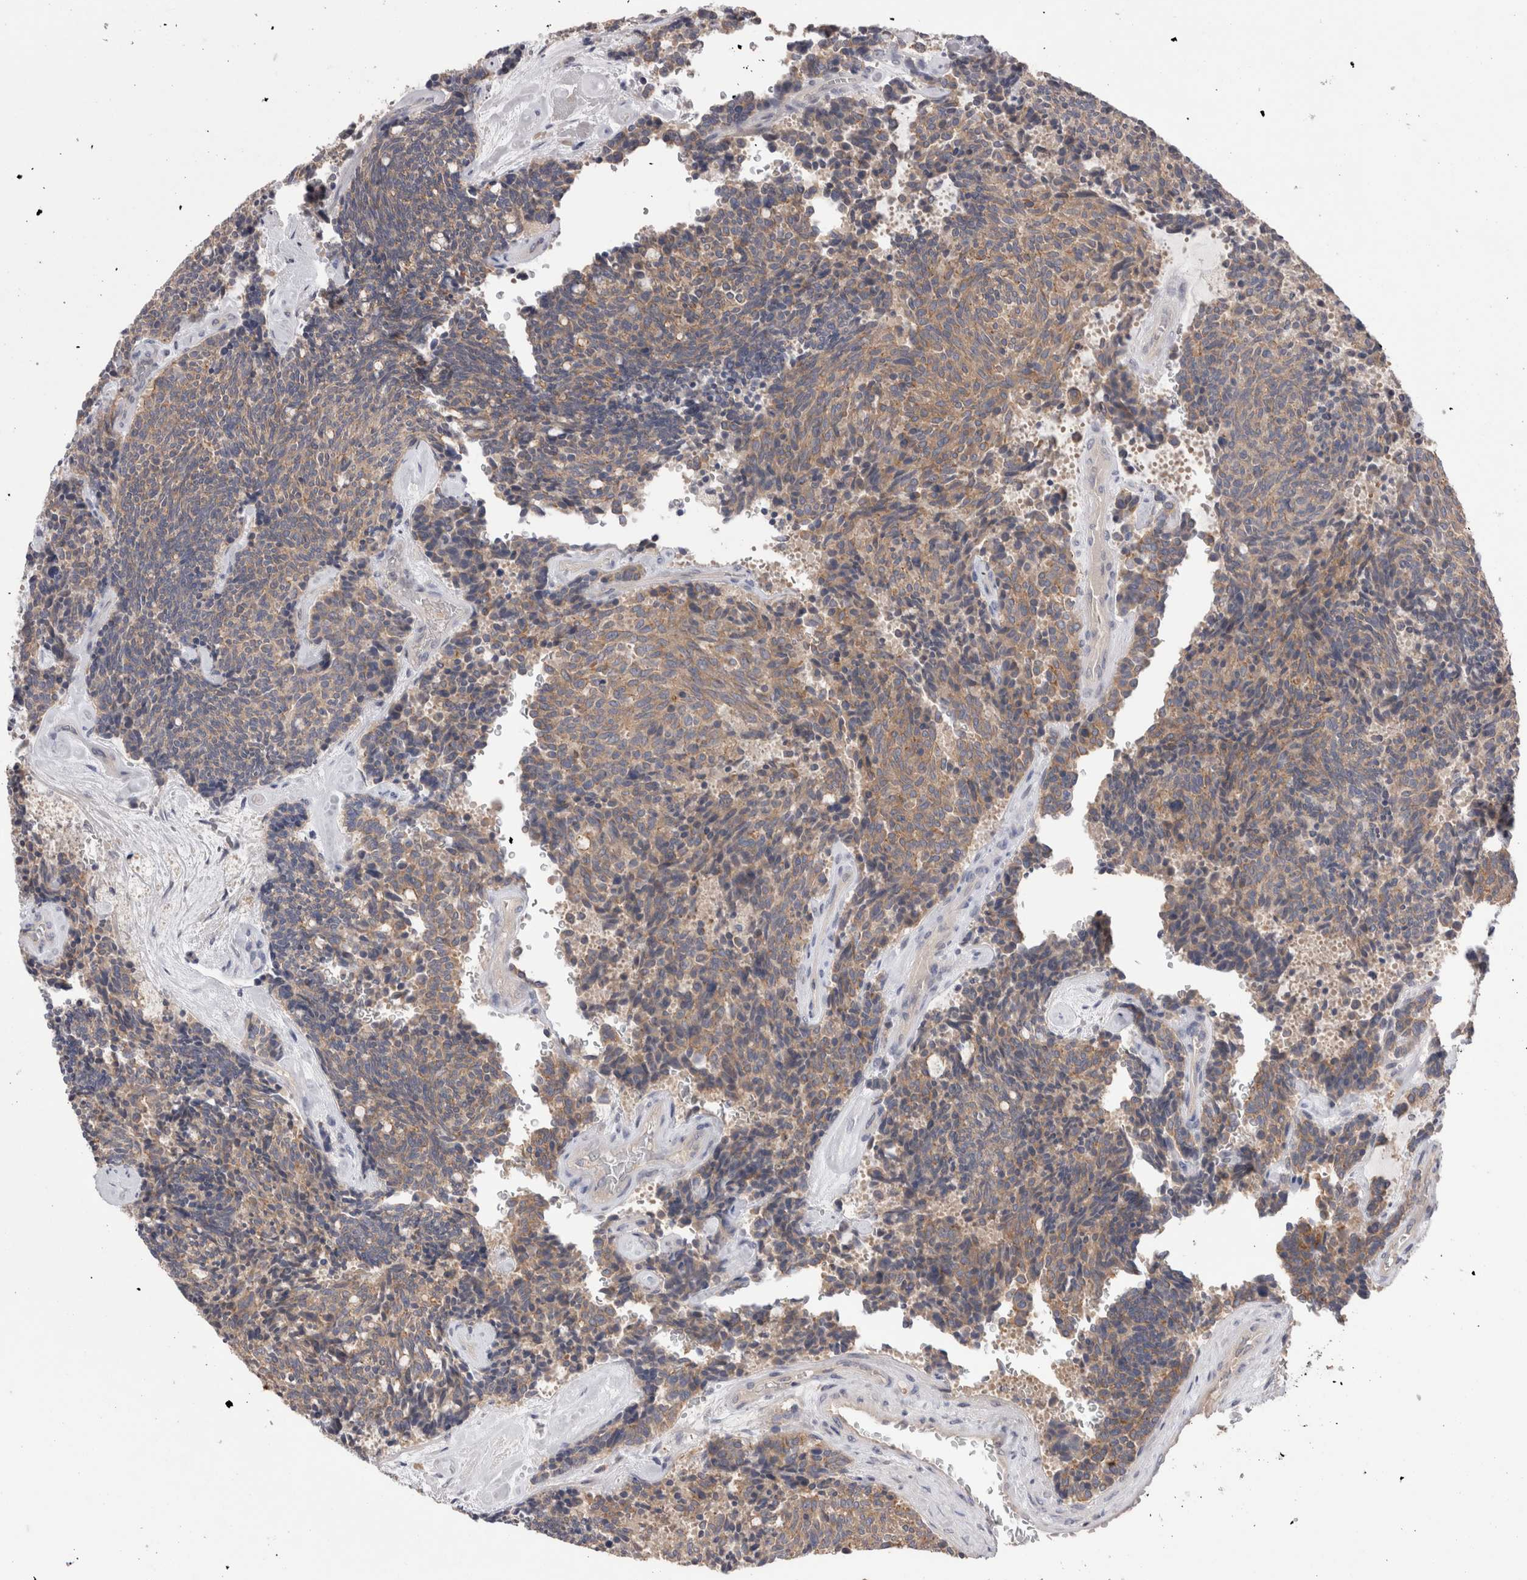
{"staining": {"intensity": "moderate", "quantity": ">75%", "location": "cytoplasmic/membranous"}, "tissue": "carcinoid", "cell_type": "Tumor cells", "image_type": "cancer", "snomed": [{"axis": "morphology", "description": "Carcinoid, malignant, NOS"}, {"axis": "topography", "description": "Pancreas"}], "caption": "Immunohistochemical staining of carcinoid (malignant) reveals moderate cytoplasmic/membranous protein staining in about >75% of tumor cells. (Brightfield microscopy of DAB IHC at high magnification).", "gene": "OTOR", "patient": {"sex": "female", "age": 54}}